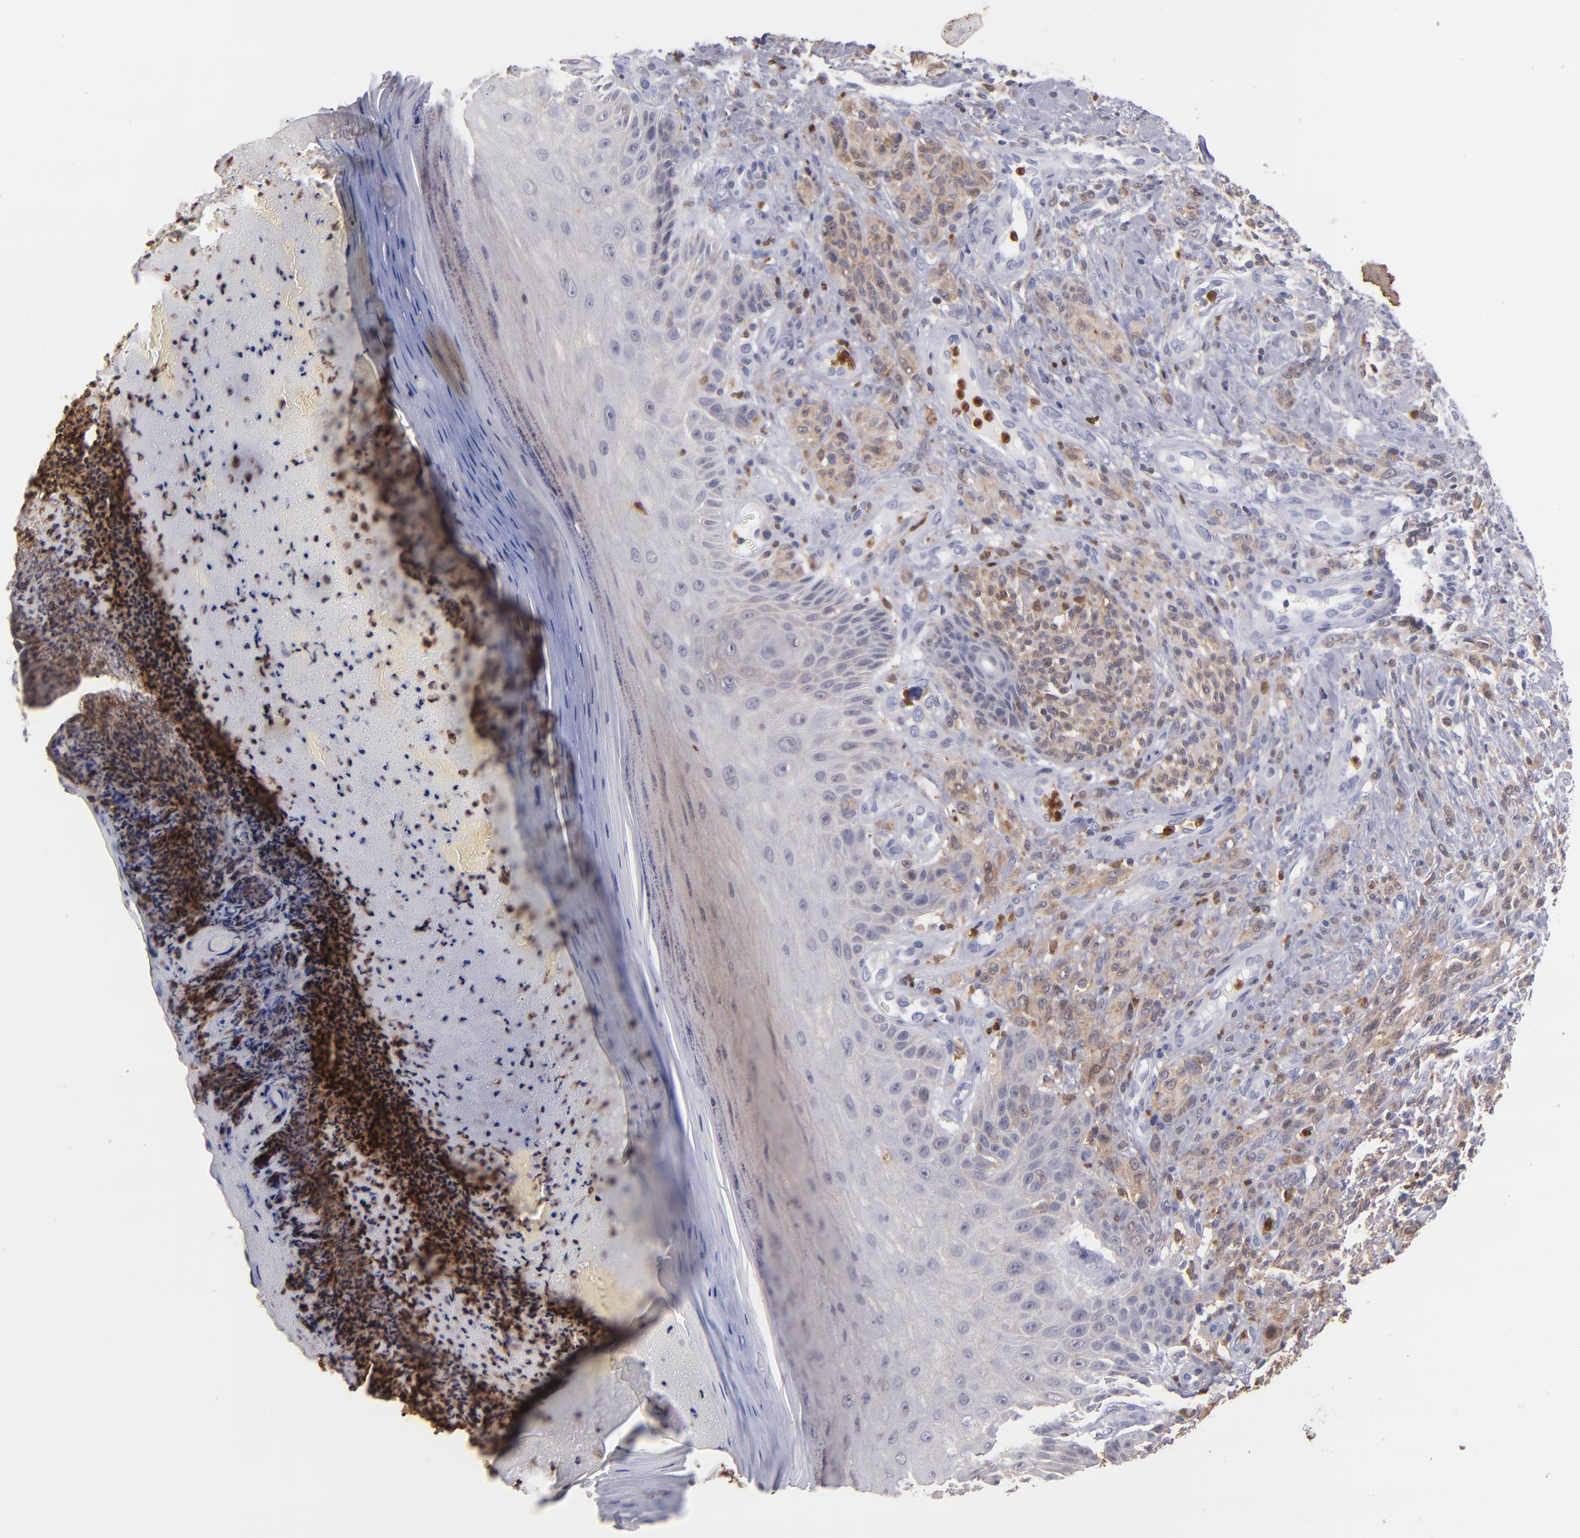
{"staining": {"intensity": "weak", "quantity": "25%-75%", "location": "cytoplasmic/membranous"}, "tissue": "melanoma", "cell_type": "Tumor cells", "image_type": "cancer", "snomed": [{"axis": "morphology", "description": "Malignant melanoma, NOS"}, {"axis": "topography", "description": "Skin"}], "caption": "Immunohistochemical staining of melanoma shows low levels of weak cytoplasmic/membranous protein expression in approximately 25%-75% of tumor cells.", "gene": "PRKCD", "patient": {"sex": "male", "age": 57}}